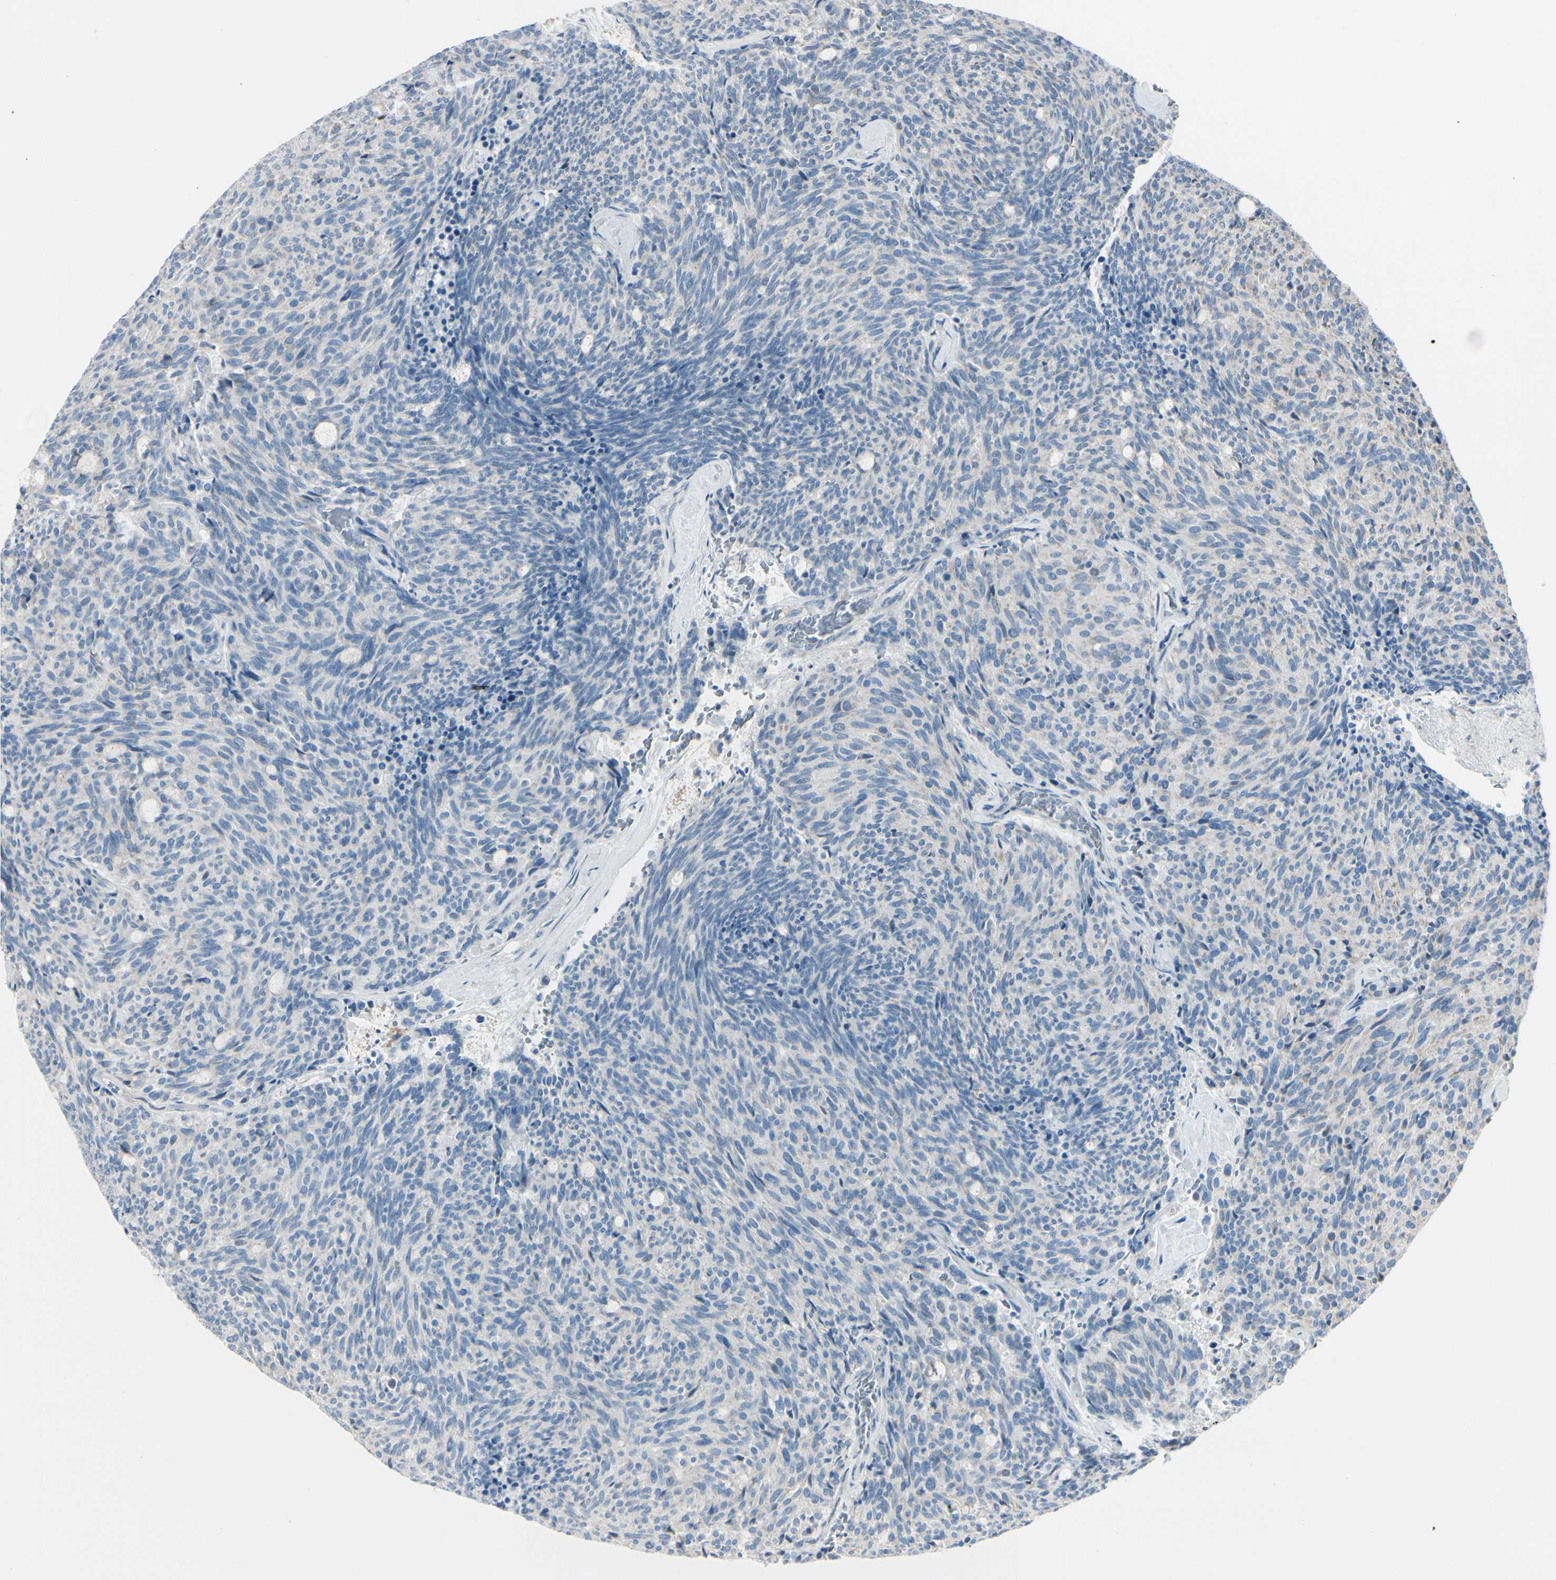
{"staining": {"intensity": "negative", "quantity": "none", "location": "none"}, "tissue": "carcinoid", "cell_type": "Tumor cells", "image_type": "cancer", "snomed": [{"axis": "morphology", "description": "Carcinoid, malignant, NOS"}, {"axis": "topography", "description": "Pancreas"}], "caption": "Immunohistochemistry of malignant carcinoid demonstrates no staining in tumor cells.", "gene": "EPHA3", "patient": {"sex": "female", "age": 54}}